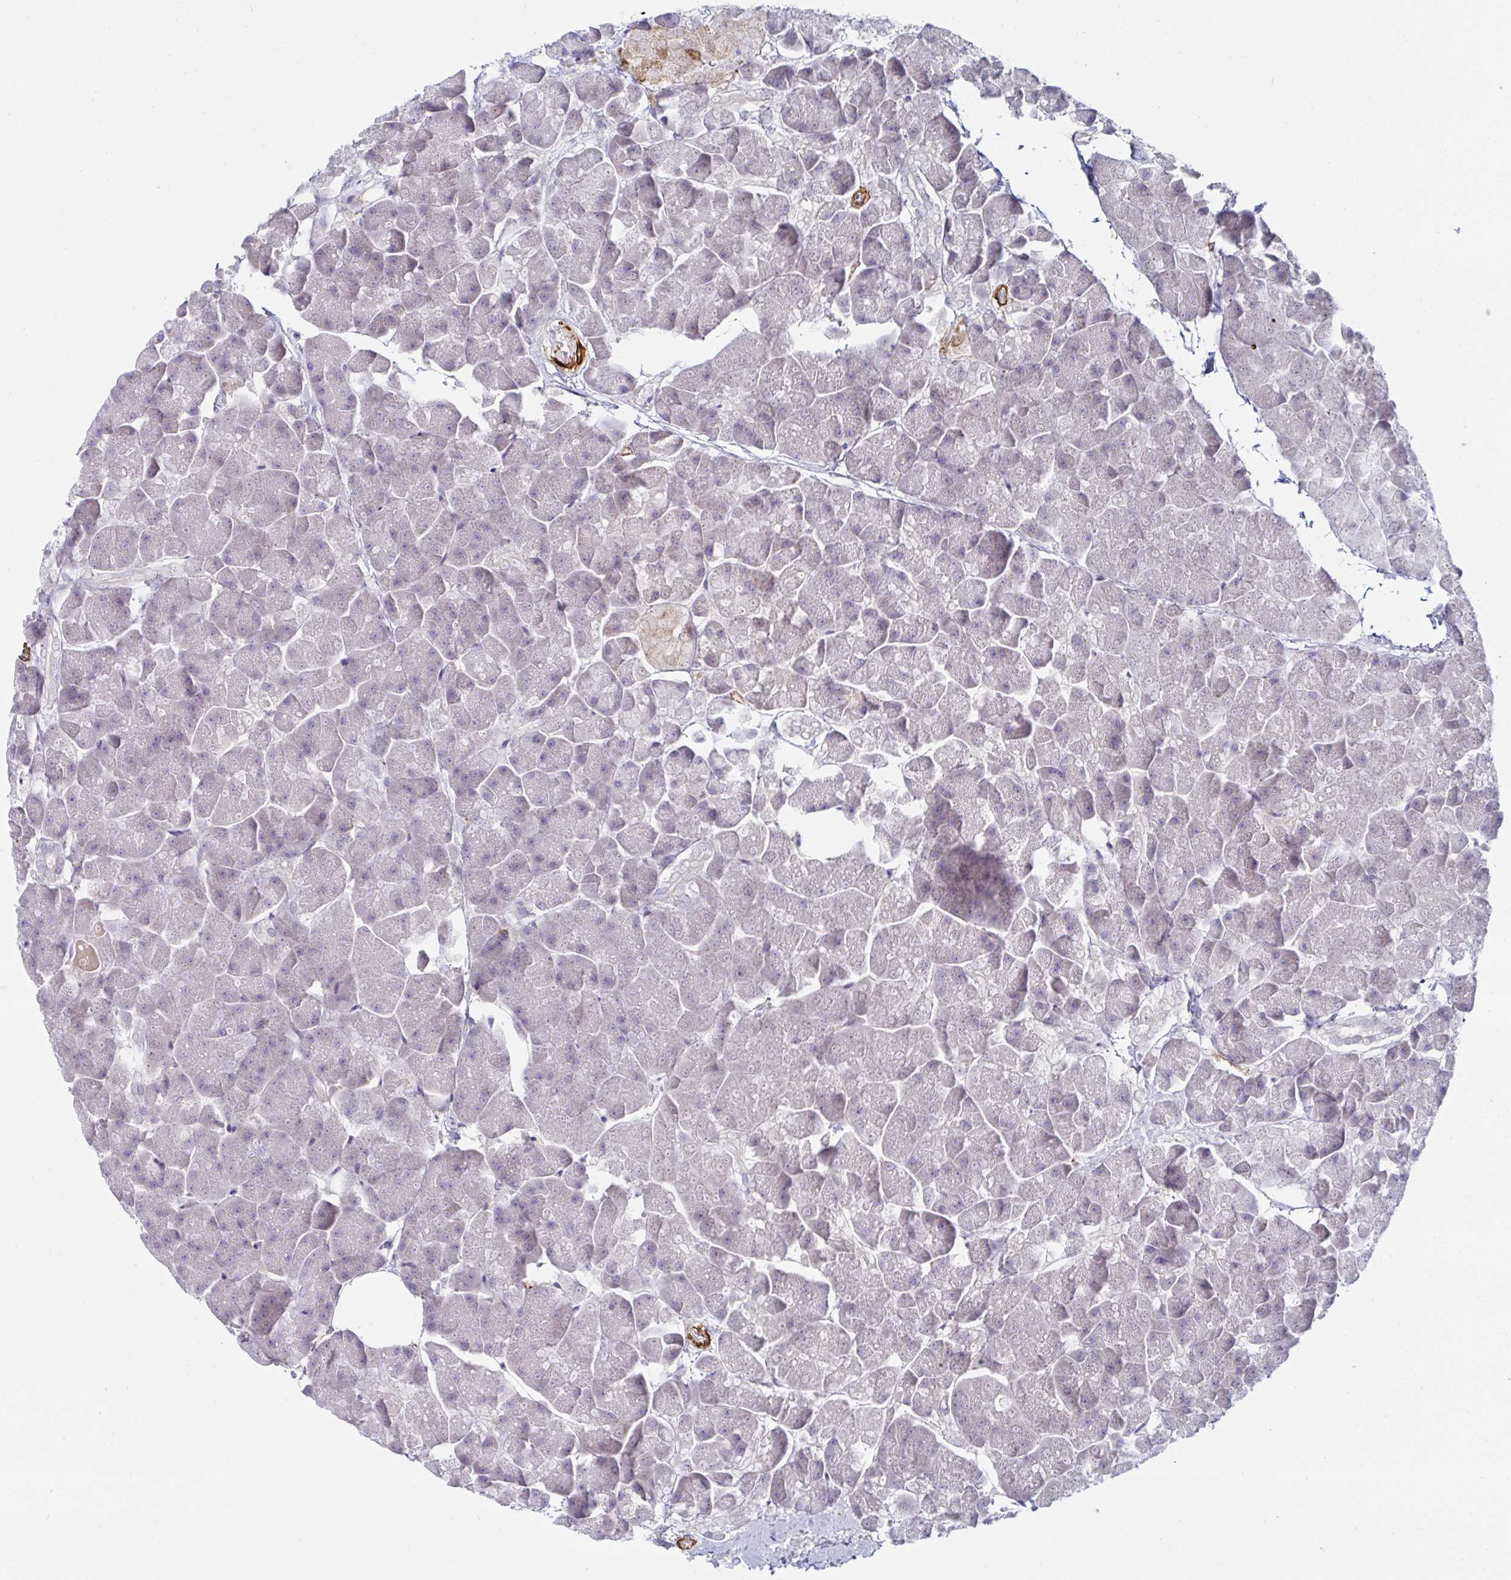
{"staining": {"intensity": "negative", "quantity": "none", "location": "none"}, "tissue": "pancreas", "cell_type": "Exocrine glandular cells", "image_type": "normal", "snomed": [{"axis": "morphology", "description": "Normal tissue, NOS"}, {"axis": "topography", "description": "Pancreas"}, {"axis": "topography", "description": "Peripheral nerve tissue"}], "caption": "Immunohistochemistry (IHC) photomicrograph of unremarkable pancreas: pancreas stained with DAB exhibits no significant protein positivity in exocrine glandular cells.", "gene": "FBXL13", "patient": {"sex": "male", "age": 54}}